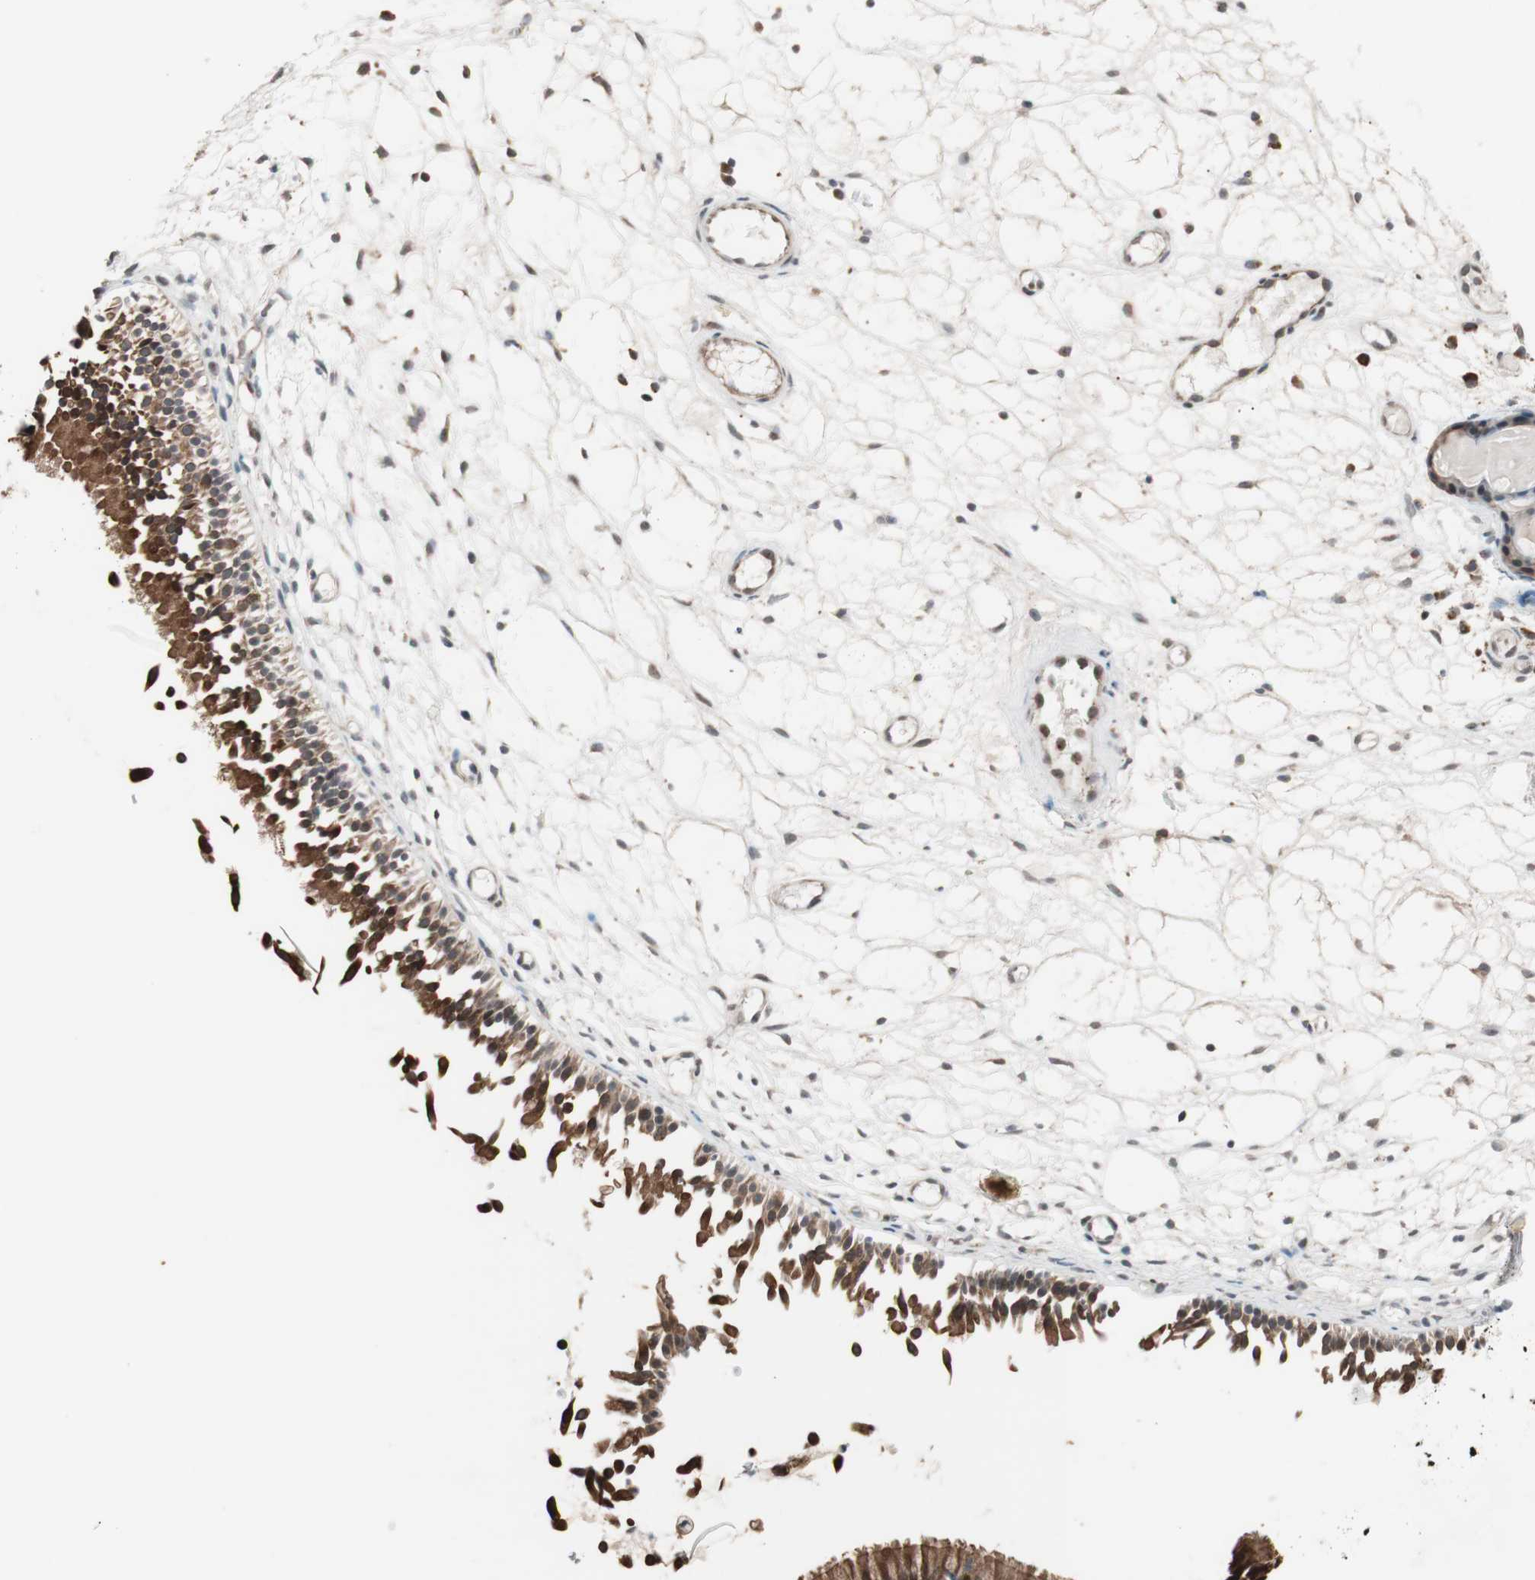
{"staining": {"intensity": "strong", "quantity": ">75%", "location": "cytoplasmic/membranous"}, "tissue": "nasopharynx", "cell_type": "Respiratory epithelial cells", "image_type": "normal", "snomed": [{"axis": "morphology", "description": "Normal tissue, NOS"}, {"axis": "topography", "description": "Nasopharynx"}], "caption": "Immunohistochemistry (IHC) staining of normal nasopharynx, which exhibits high levels of strong cytoplasmic/membranous staining in approximately >75% of respiratory epithelial cells indicating strong cytoplasmic/membranous protein staining. The staining was performed using DAB (3,3'-diaminobenzidine) (brown) for protein detection and nuclei were counterstained in hematoxylin (blue).", "gene": "FBXO5", "patient": {"sex": "female", "age": 54}}